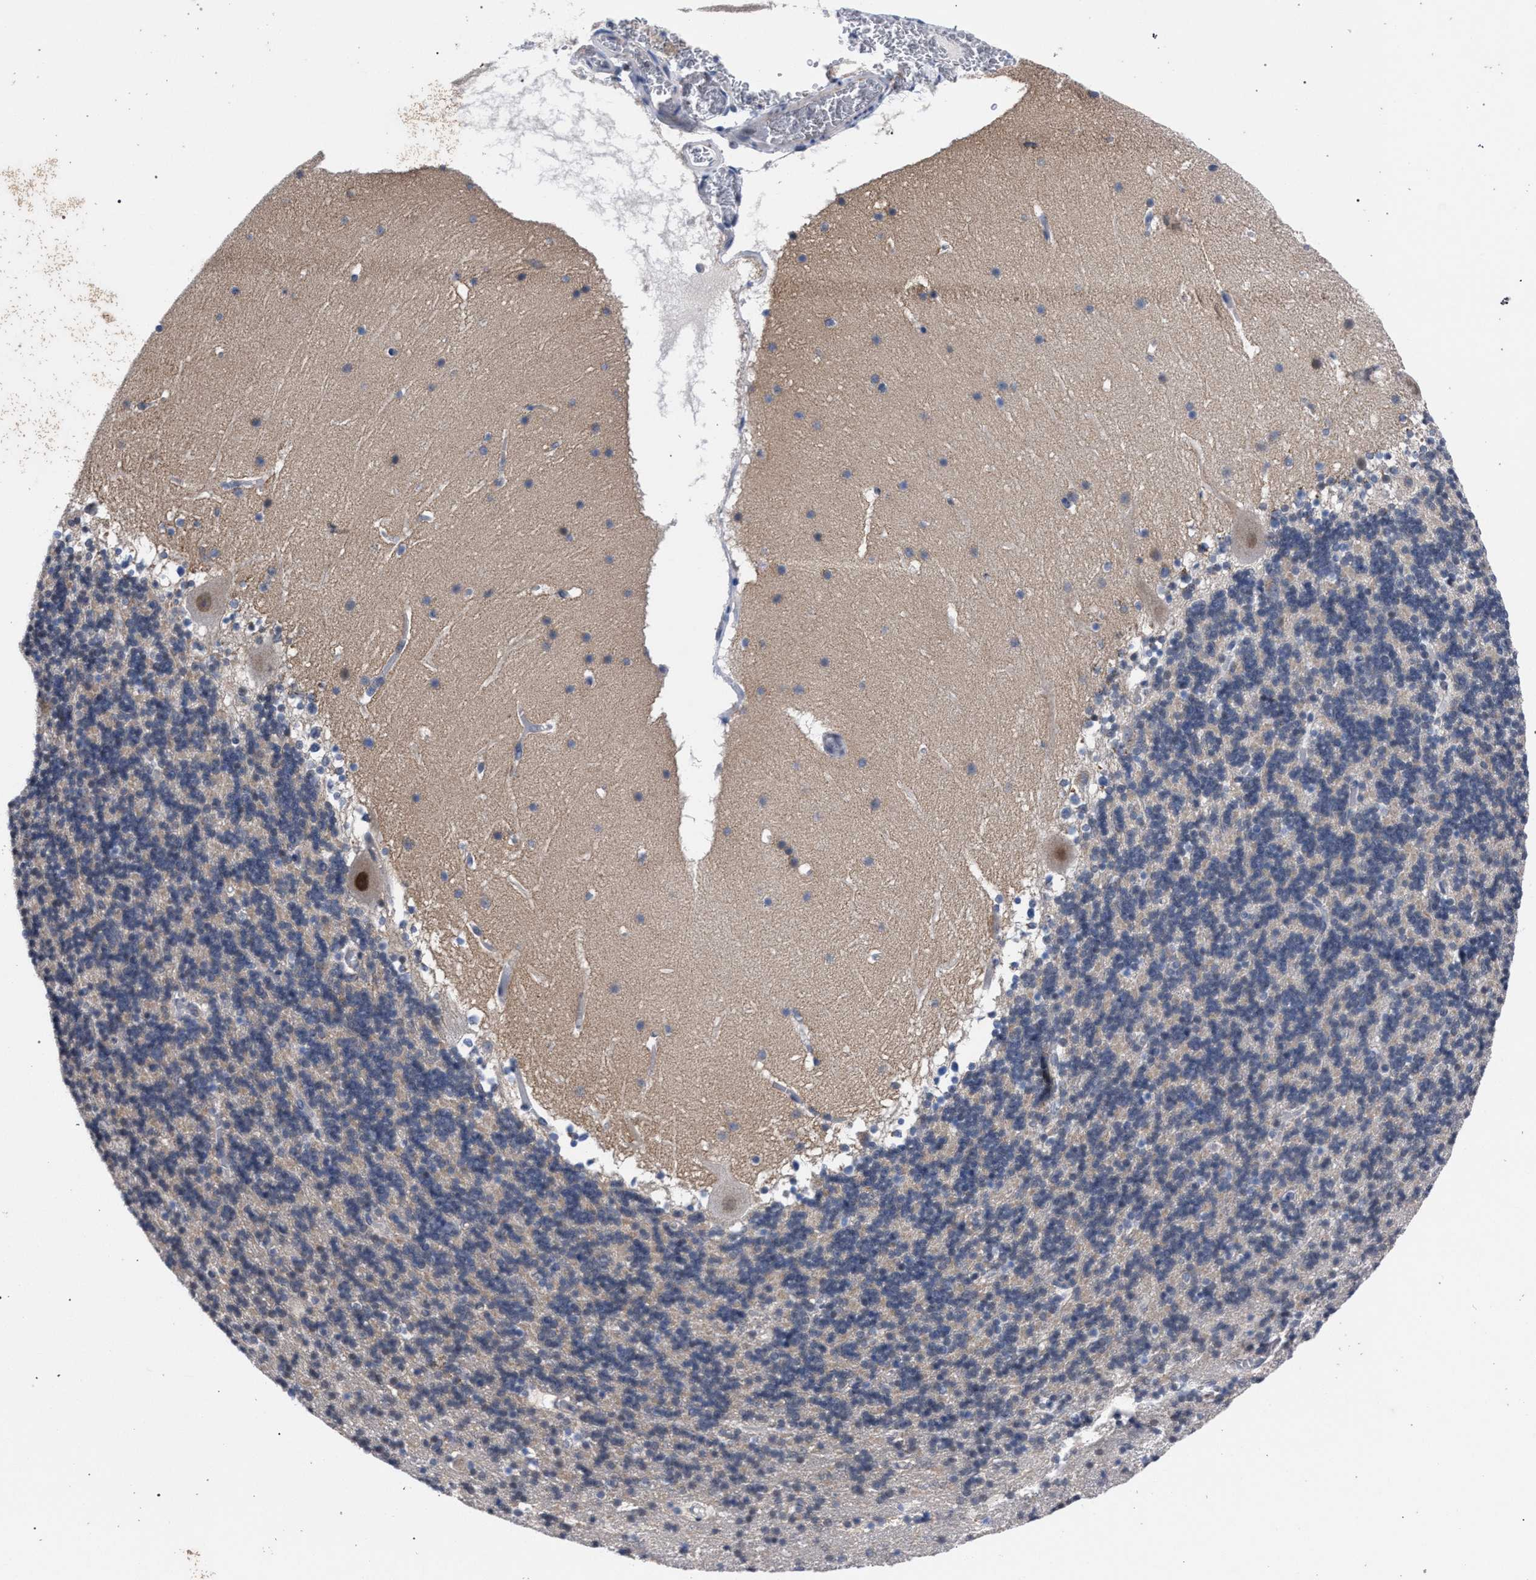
{"staining": {"intensity": "negative", "quantity": "none", "location": "none"}, "tissue": "cerebellum", "cell_type": "Cells in granular layer", "image_type": "normal", "snomed": [{"axis": "morphology", "description": "Normal tissue, NOS"}, {"axis": "topography", "description": "Cerebellum"}], "caption": "Immunohistochemical staining of normal cerebellum shows no significant expression in cells in granular layer. The staining is performed using DAB brown chromogen with nuclei counter-stained in using hematoxylin.", "gene": "GOLGA2", "patient": {"sex": "male", "age": 45}}